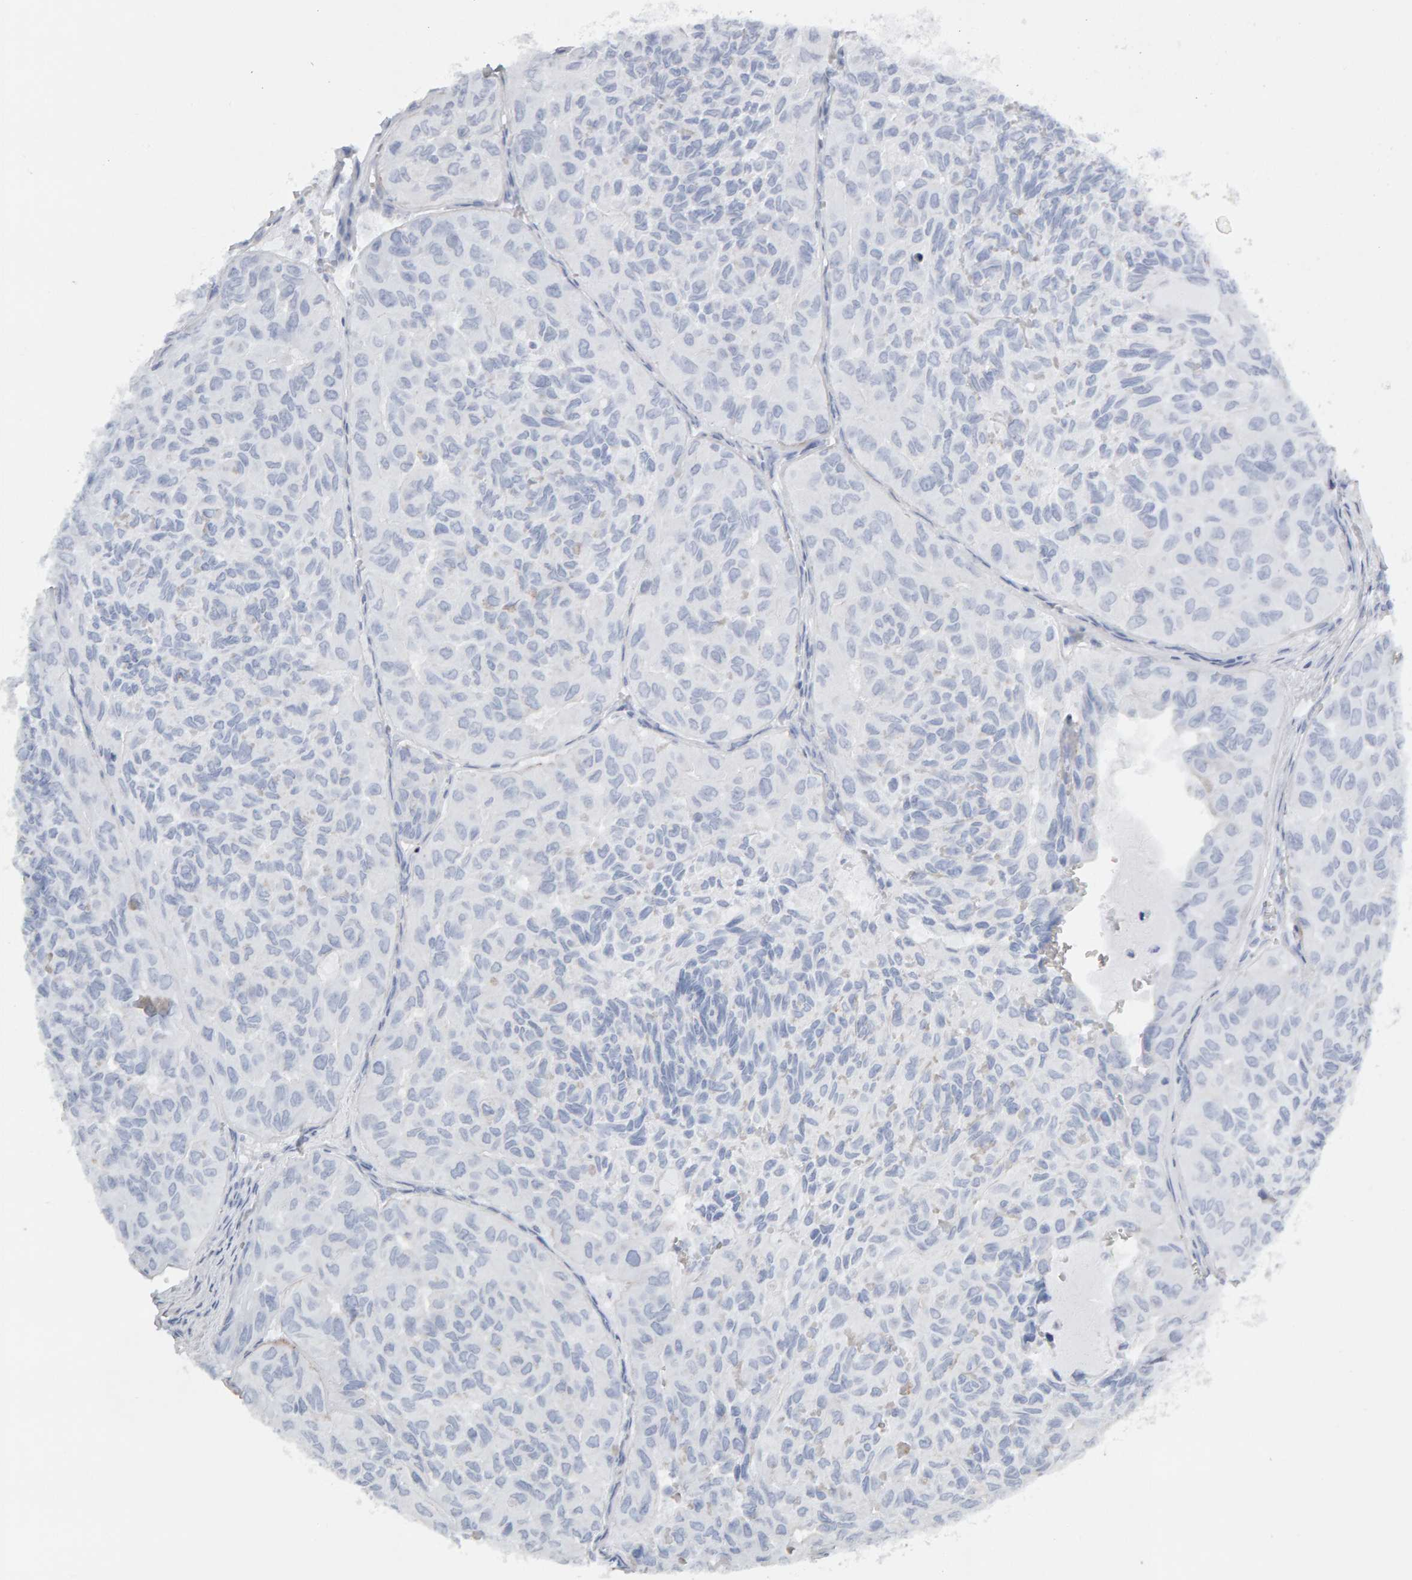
{"staining": {"intensity": "negative", "quantity": "none", "location": "none"}, "tissue": "head and neck cancer", "cell_type": "Tumor cells", "image_type": "cancer", "snomed": [{"axis": "morphology", "description": "Adenocarcinoma, NOS"}, {"axis": "topography", "description": "Salivary gland, NOS"}, {"axis": "topography", "description": "Head-Neck"}], "caption": "An image of human head and neck cancer (adenocarcinoma) is negative for staining in tumor cells.", "gene": "ENGASE", "patient": {"sex": "female", "age": 76}}